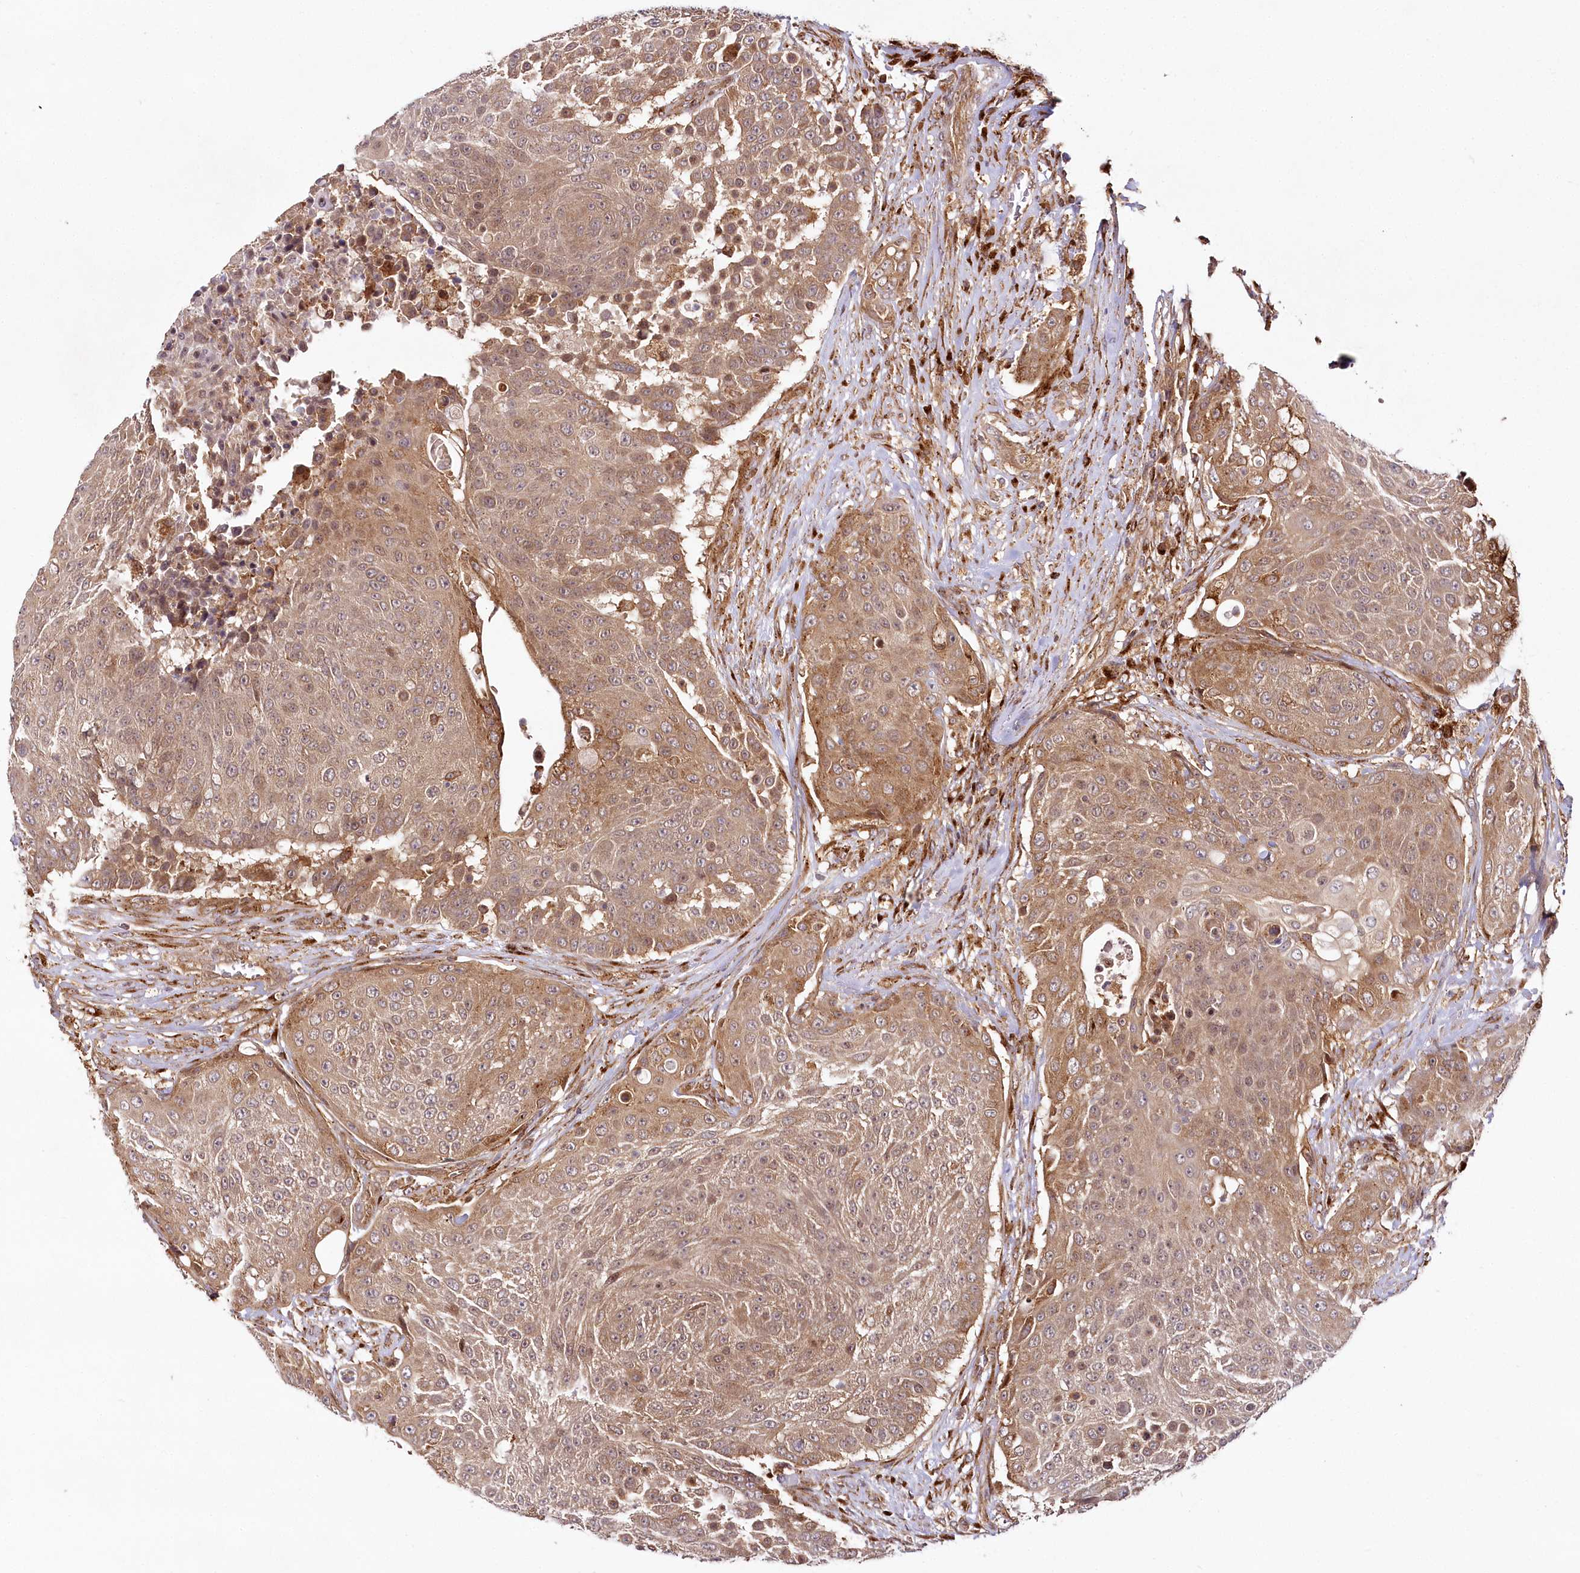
{"staining": {"intensity": "moderate", "quantity": ">75%", "location": "cytoplasmic/membranous"}, "tissue": "urothelial cancer", "cell_type": "Tumor cells", "image_type": "cancer", "snomed": [{"axis": "morphology", "description": "Urothelial carcinoma, High grade"}, {"axis": "topography", "description": "Urinary bladder"}], "caption": "About >75% of tumor cells in human high-grade urothelial carcinoma exhibit moderate cytoplasmic/membranous protein expression as visualized by brown immunohistochemical staining.", "gene": "COPG1", "patient": {"sex": "female", "age": 63}}